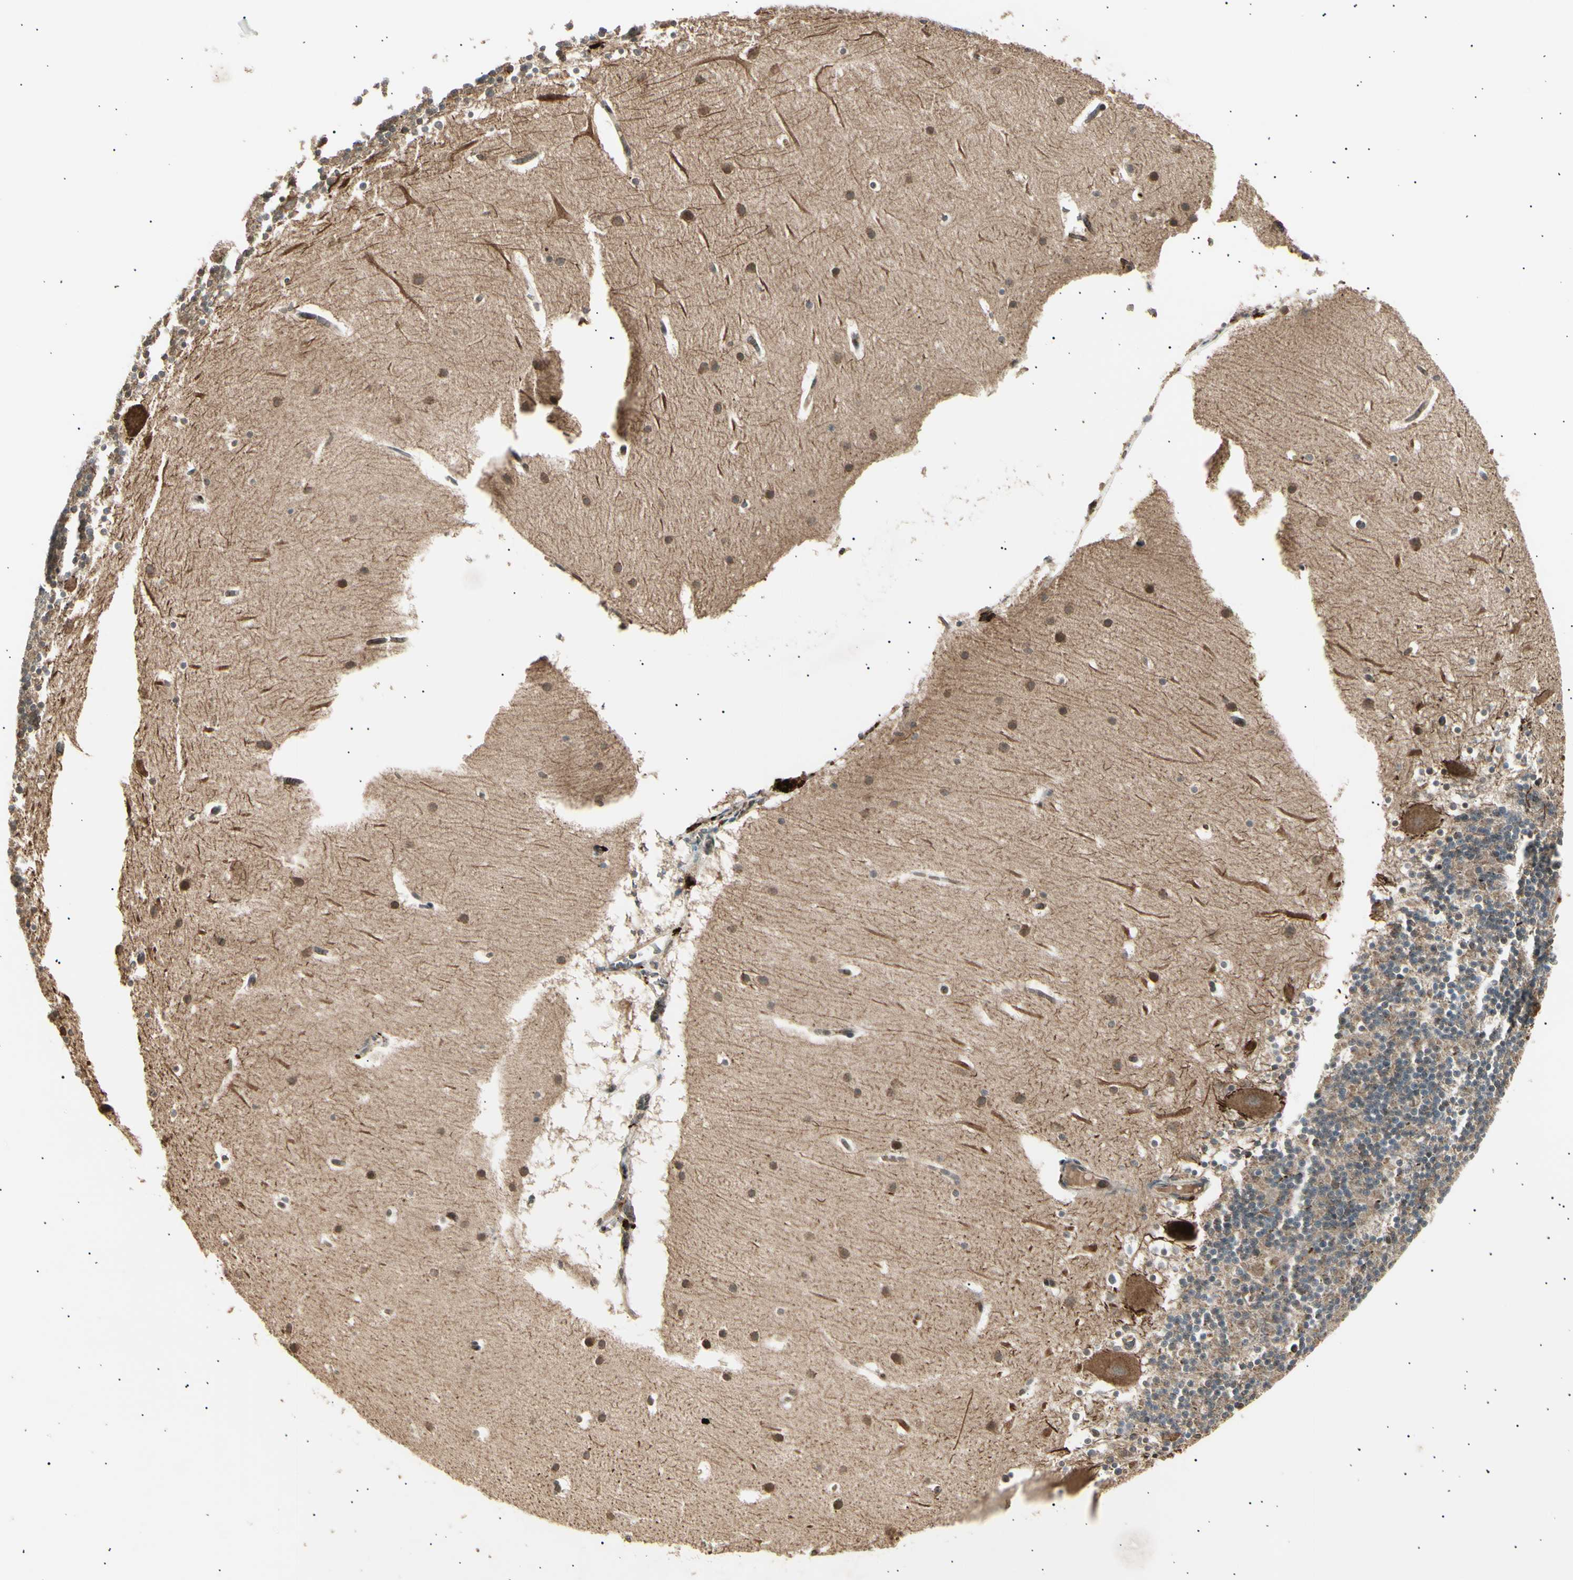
{"staining": {"intensity": "moderate", "quantity": "25%-75%", "location": "cytoplasmic/membranous"}, "tissue": "cerebellum", "cell_type": "Cells in granular layer", "image_type": "normal", "snomed": [{"axis": "morphology", "description": "Normal tissue, NOS"}, {"axis": "topography", "description": "Cerebellum"}], "caption": "A high-resolution image shows immunohistochemistry staining of normal cerebellum, which displays moderate cytoplasmic/membranous positivity in approximately 25%-75% of cells in granular layer.", "gene": "NUAK2", "patient": {"sex": "male", "age": 45}}